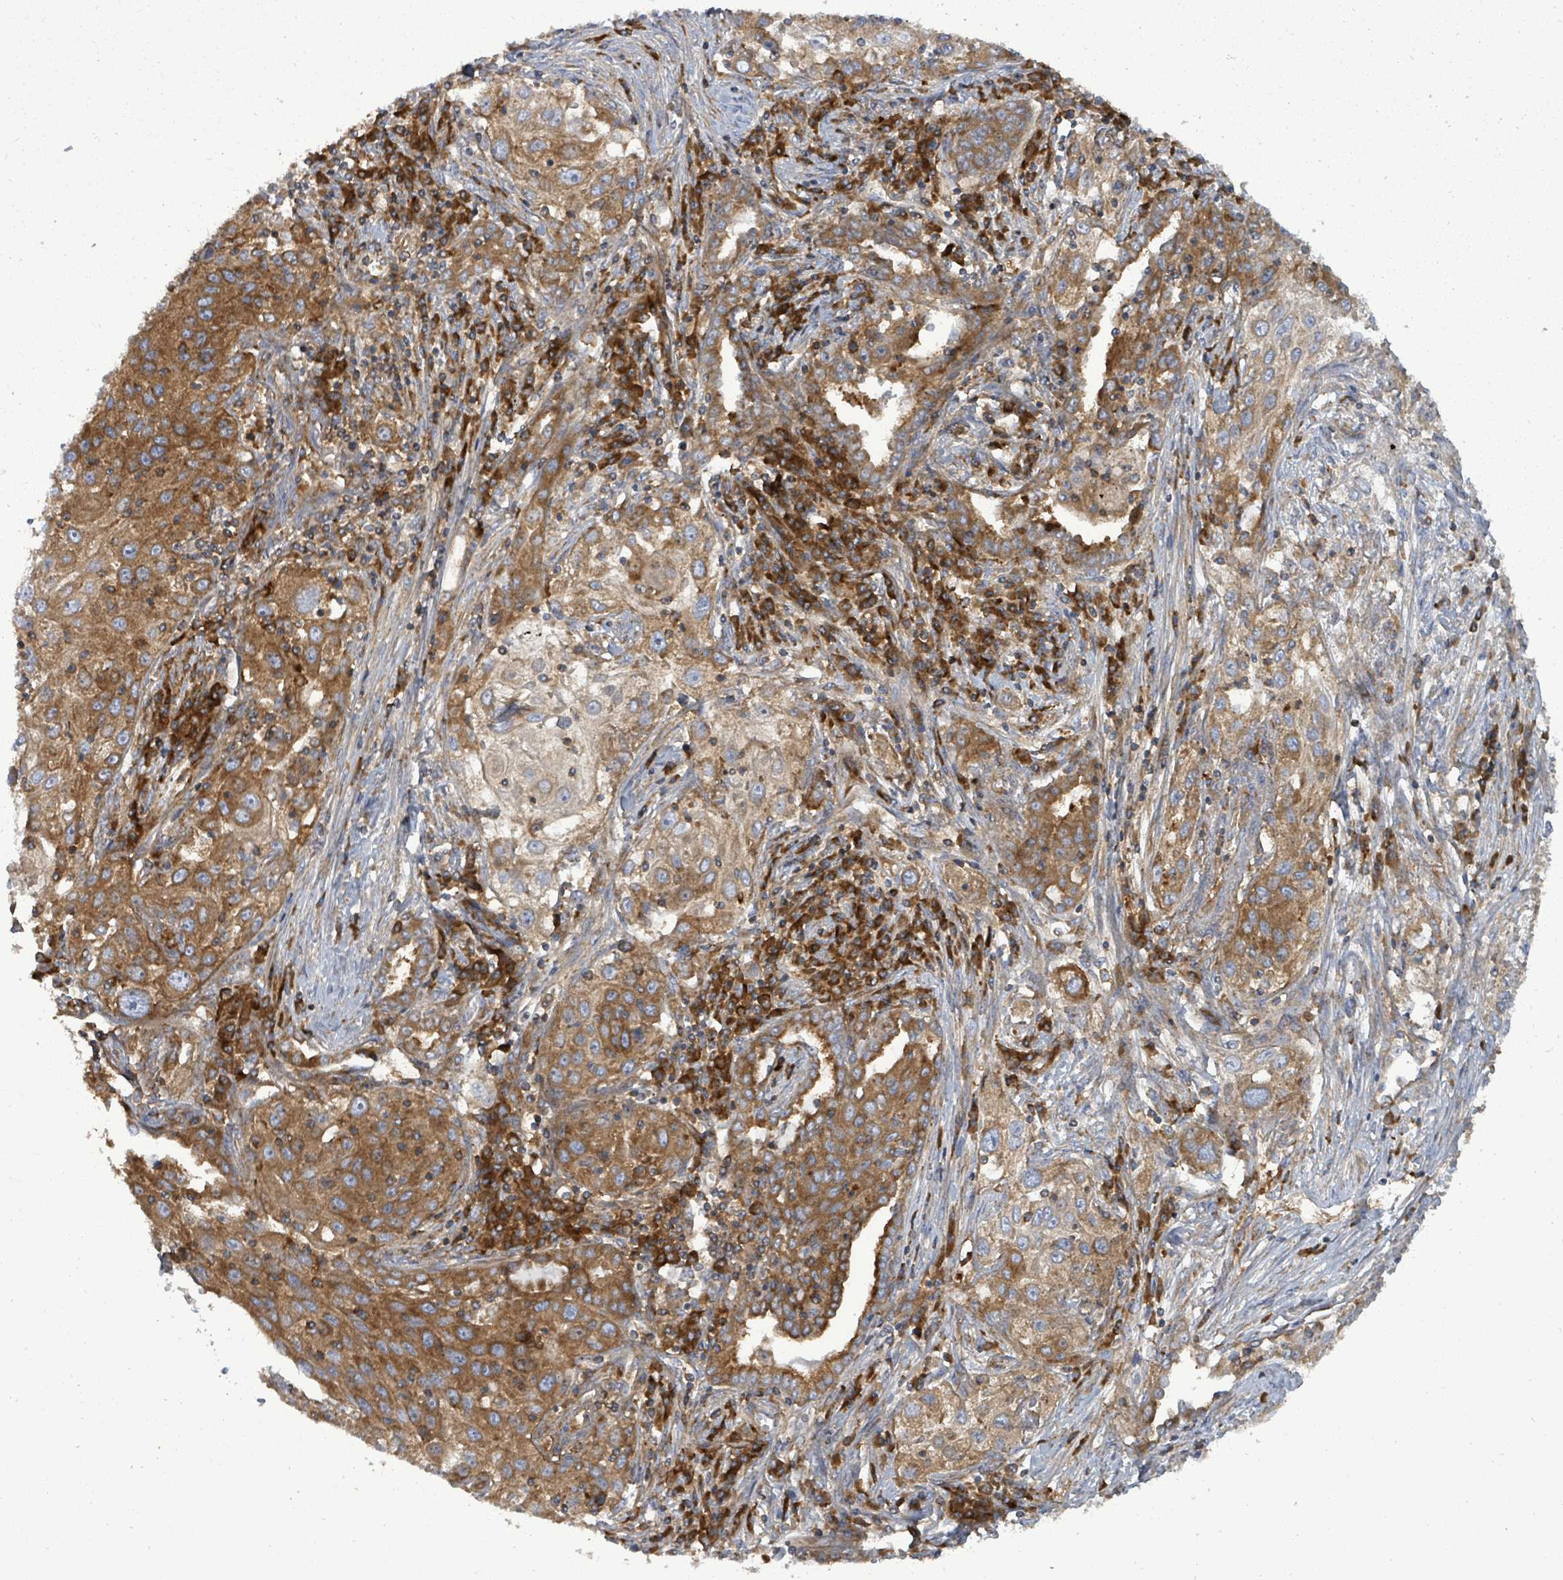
{"staining": {"intensity": "strong", "quantity": ">75%", "location": "cytoplasmic/membranous"}, "tissue": "lung cancer", "cell_type": "Tumor cells", "image_type": "cancer", "snomed": [{"axis": "morphology", "description": "Squamous cell carcinoma, NOS"}, {"axis": "topography", "description": "Lung"}], "caption": "Immunohistochemistry (IHC) histopathology image of neoplastic tissue: lung squamous cell carcinoma stained using immunohistochemistry (IHC) reveals high levels of strong protein expression localized specifically in the cytoplasmic/membranous of tumor cells, appearing as a cytoplasmic/membranous brown color.", "gene": "EIF3C", "patient": {"sex": "female", "age": 69}}